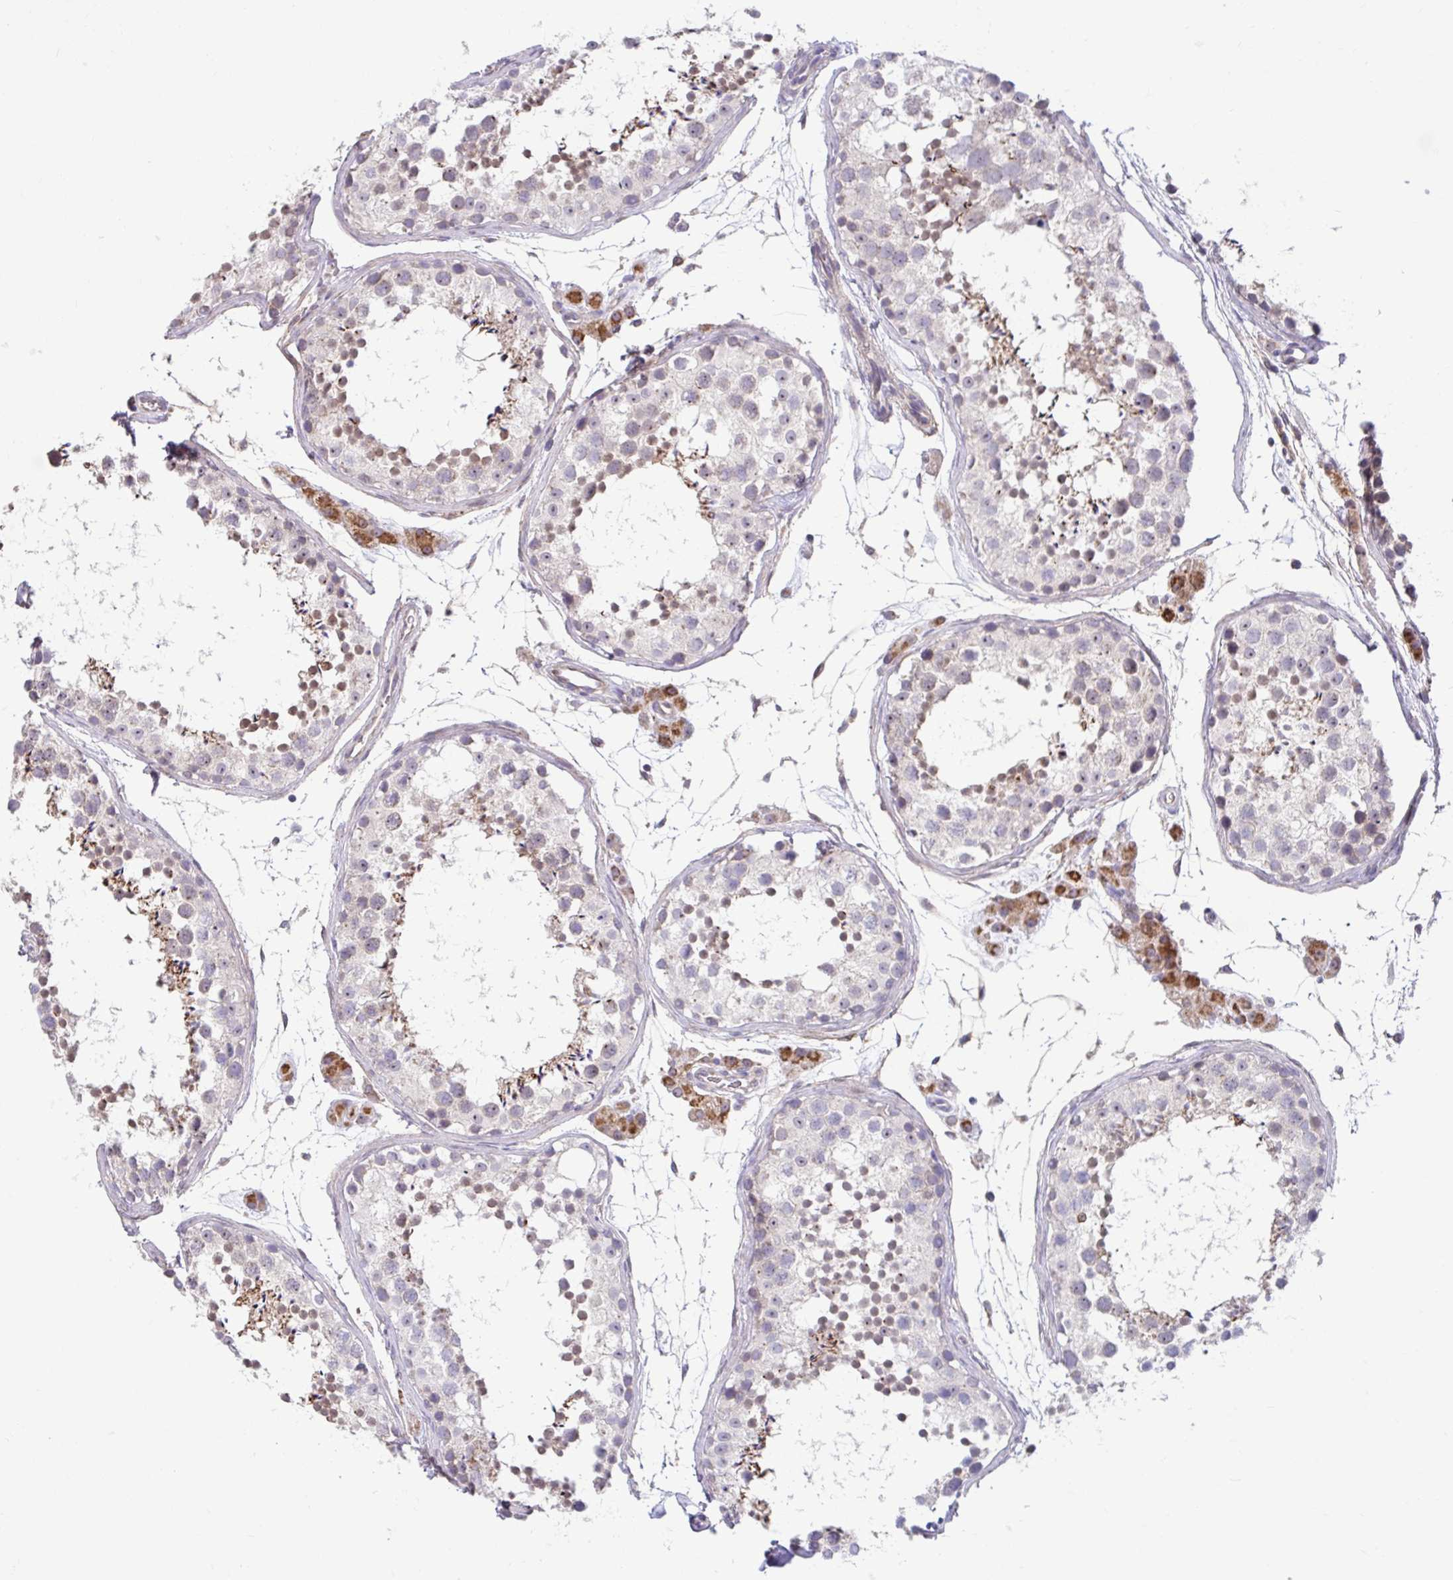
{"staining": {"intensity": "moderate", "quantity": "<25%", "location": "cytoplasmic/membranous"}, "tissue": "testis", "cell_type": "Cells in seminiferous ducts", "image_type": "normal", "snomed": [{"axis": "morphology", "description": "Normal tissue, NOS"}, {"axis": "topography", "description": "Testis"}], "caption": "This is a photomicrograph of immunohistochemistry staining of benign testis, which shows moderate staining in the cytoplasmic/membranous of cells in seminiferous ducts.", "gene": "NT5C1B", "patient": {"sex": "male", "age": 41}}